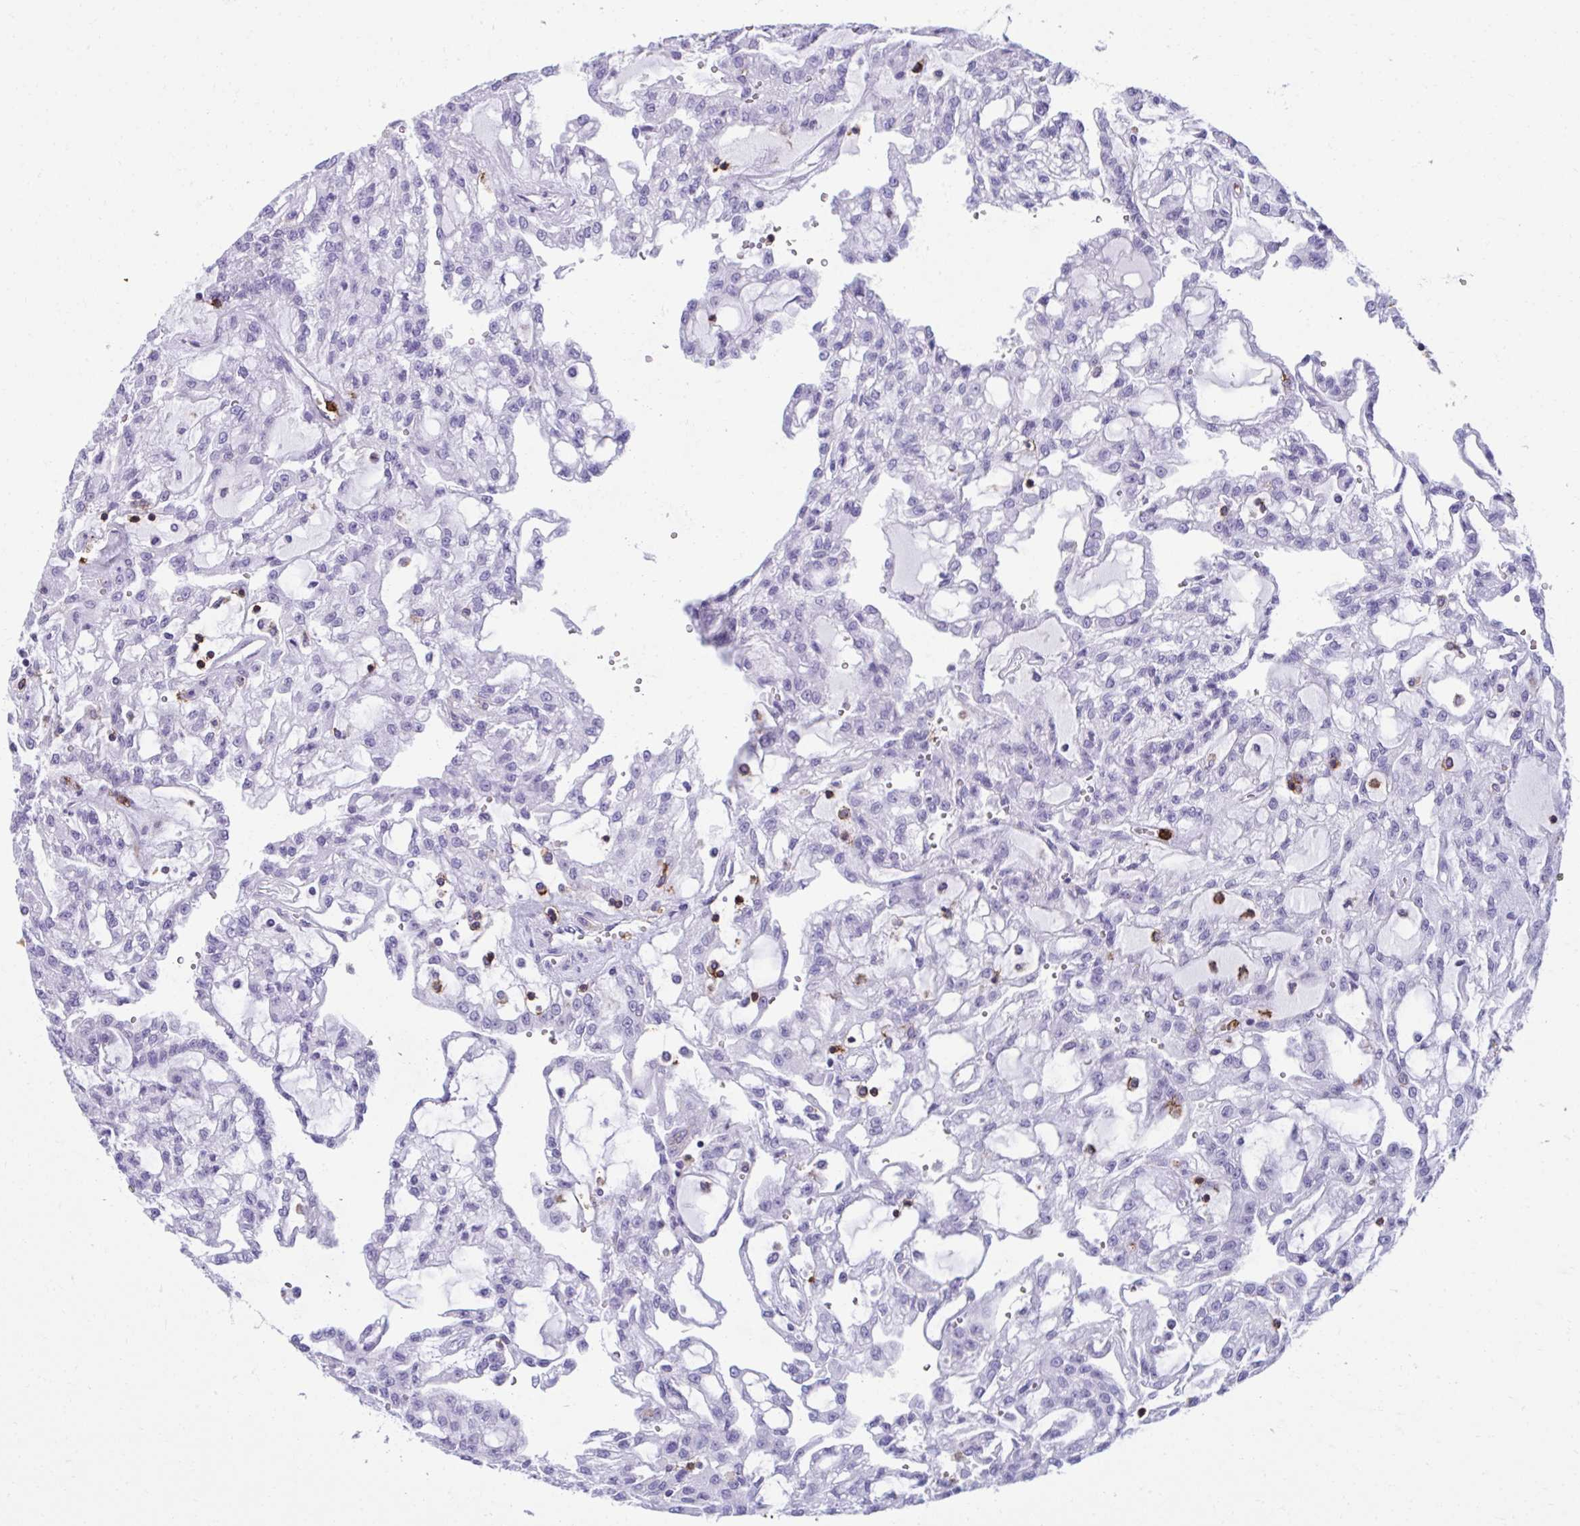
{"staining": {"intensity": "negative", "quantity": "none", "location": "none"}, "tissue": "renal cancer", "cell_type": "Tumor cells", "image_type": "cancer", "snomed": [{"axis": "morphology", "description": "Adenocarcinoma, NOS"}, {"axis": "topography", "description": "Kidney"}], "caption": "Immunohistochemistry (IHC) micrograph of neoplastic tissue: renal adenocarcinoma stained with DAB displays no significant protein positivity in tumor cells.", "gene": "SPN", "patient": {"sex": "male", "age": 63}}